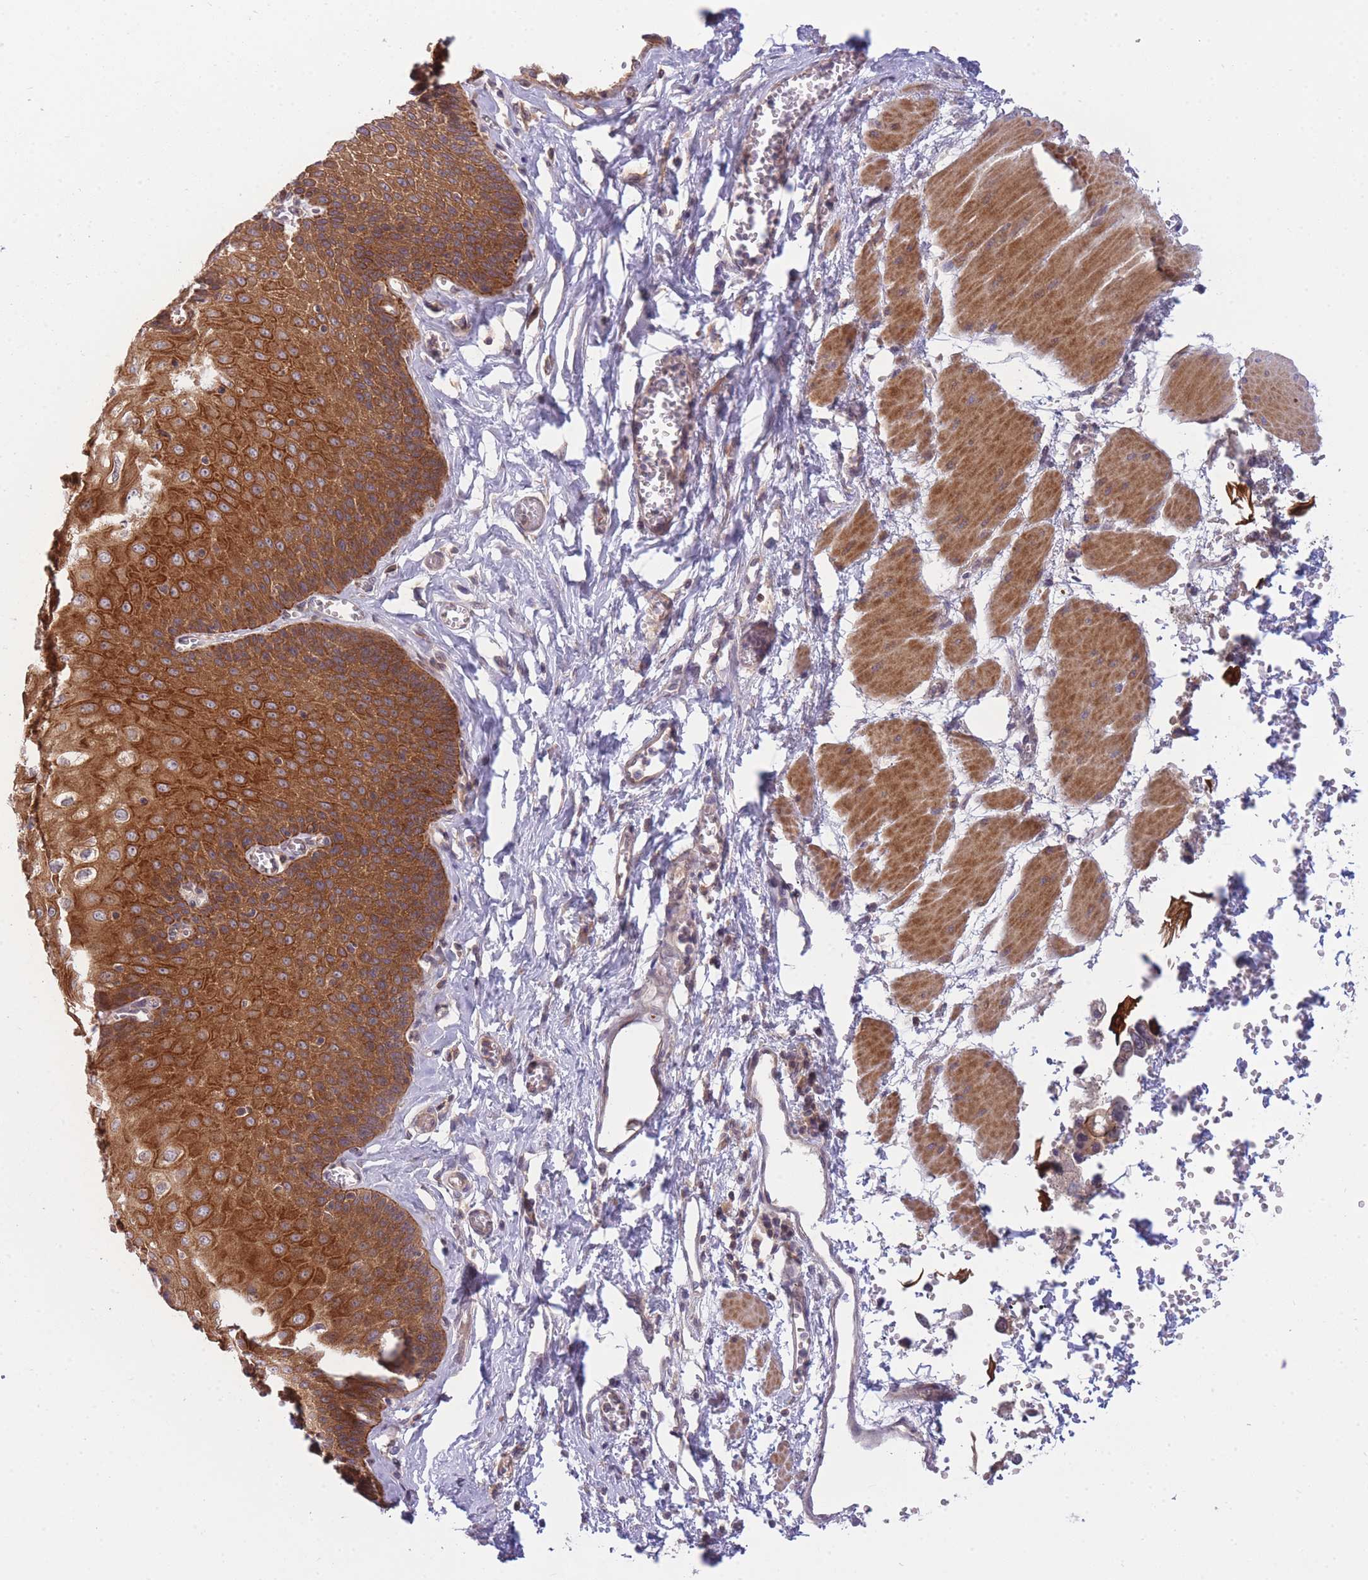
{"staining": {"intensity": "strong", "quantity": ">75%", "location": "cytoplasmic/membranous"}, "tissue": "esophagus", "cell_type": "Squamous epithelial cells", "image_type": "normal", "snomed": [{"axis": "morphology", "description": "Normal tissue, NOS"}, {"axis": "topography", "description": "Esophagus"}], "caption": "Approximately >75% of squamous epithelial cells in benign esophagus exhibit strong cytoplasmic/membranous protein expression as visualized by brown immunohistochemical staining.", "gene": "PFDN6", "patient": {"sex": "male", "age": 60}}